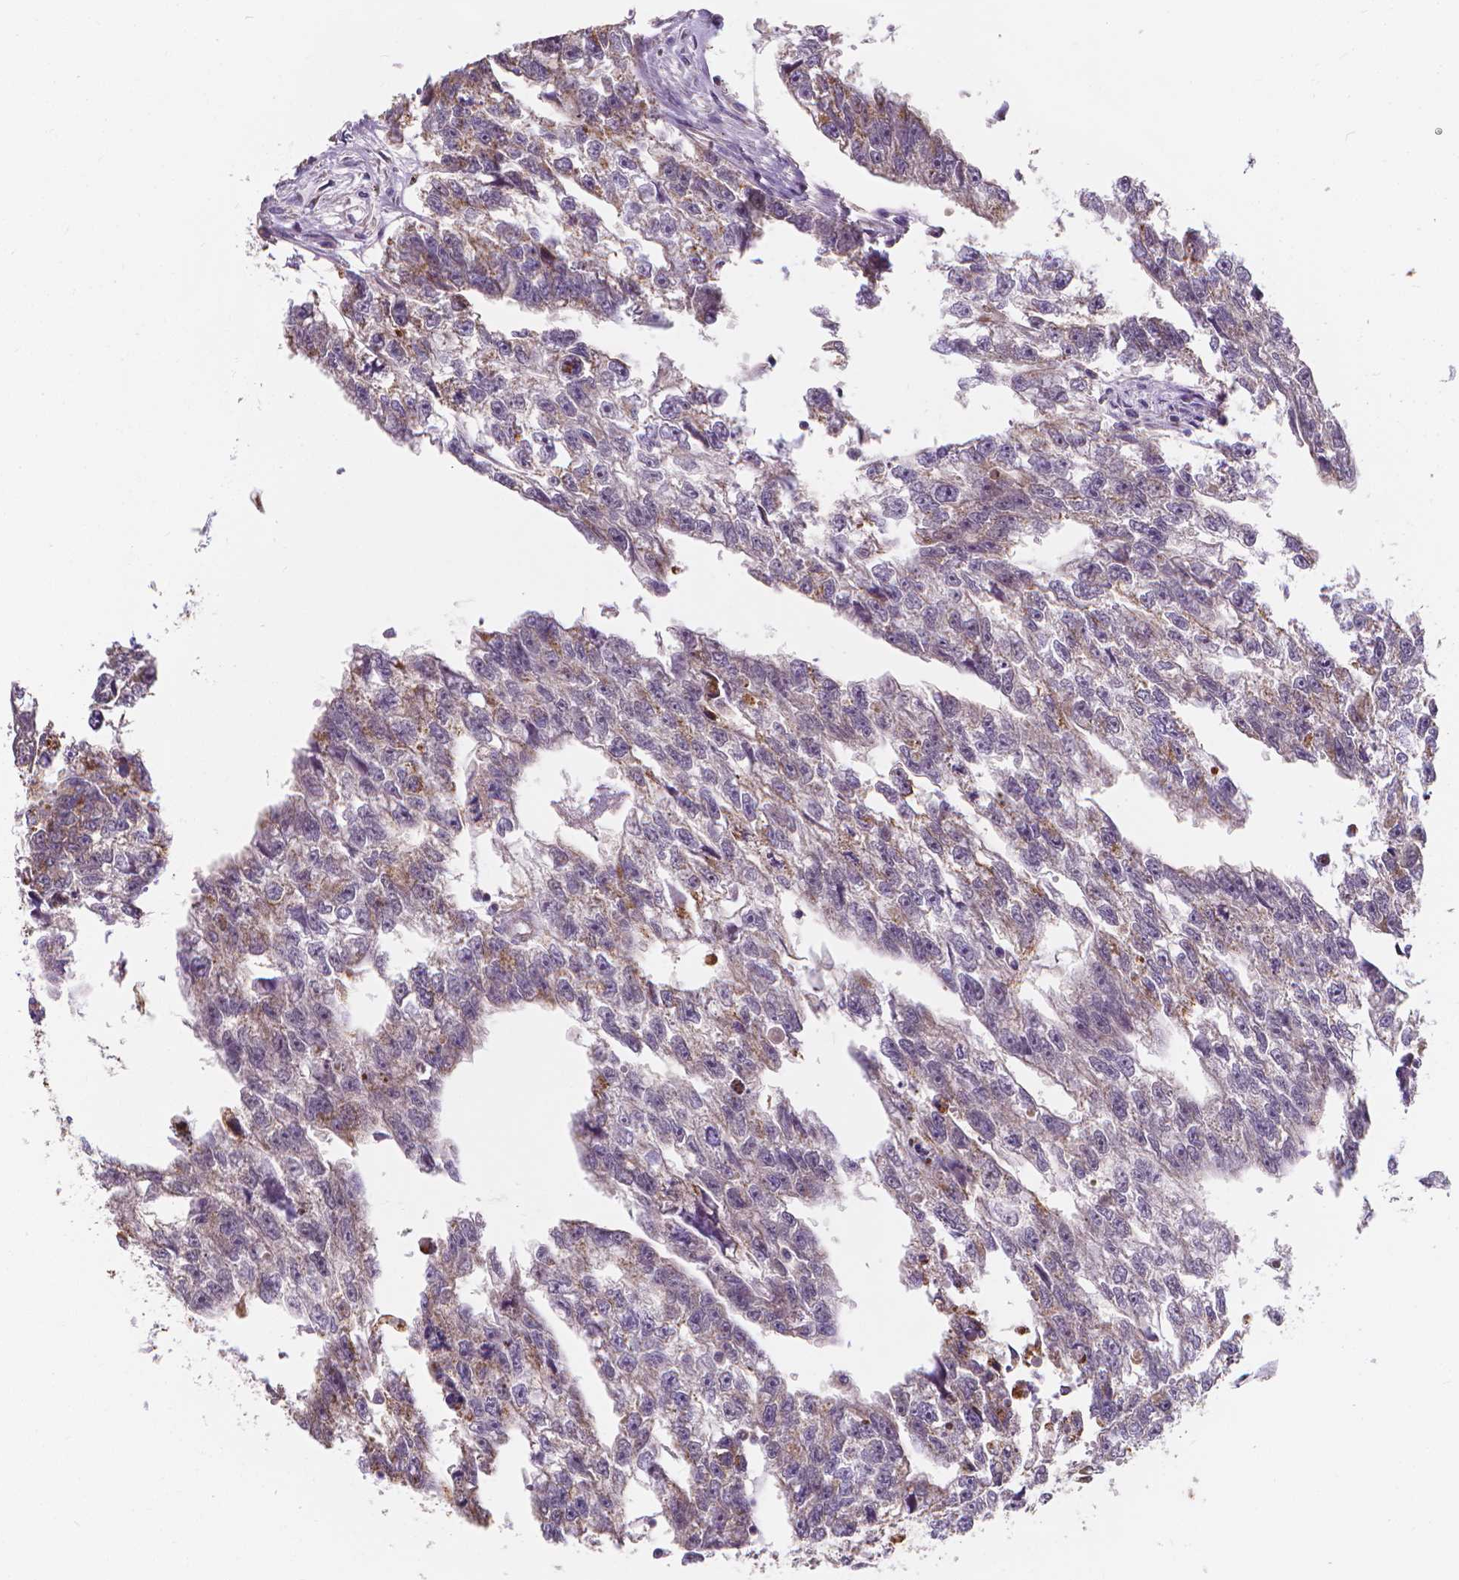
{"staining": {"intensity": "moderate", "quantity": "25%-75%", "location": "cytoplasmic/membranous"}, "tissue": "testis cancer", "cell_type": "Tumor cells", "image_type": "cancer", "snomed": [{"axis": "morphology", "description": "Carcinoma, Embryonal, NOS"}, {"axis": "morphology", "description": "Teratoma, malignant, NOS"}, {"axis": "topography", "description": "Testis"}], "caption": "Embryonal carcinoma (testis) tissue reveals moderate cytoplasmic/membranous positivity in about 25%-75% of tumor cells", "gene": "SNCAIP", "patient": {"sex": "male", "age": 44}}